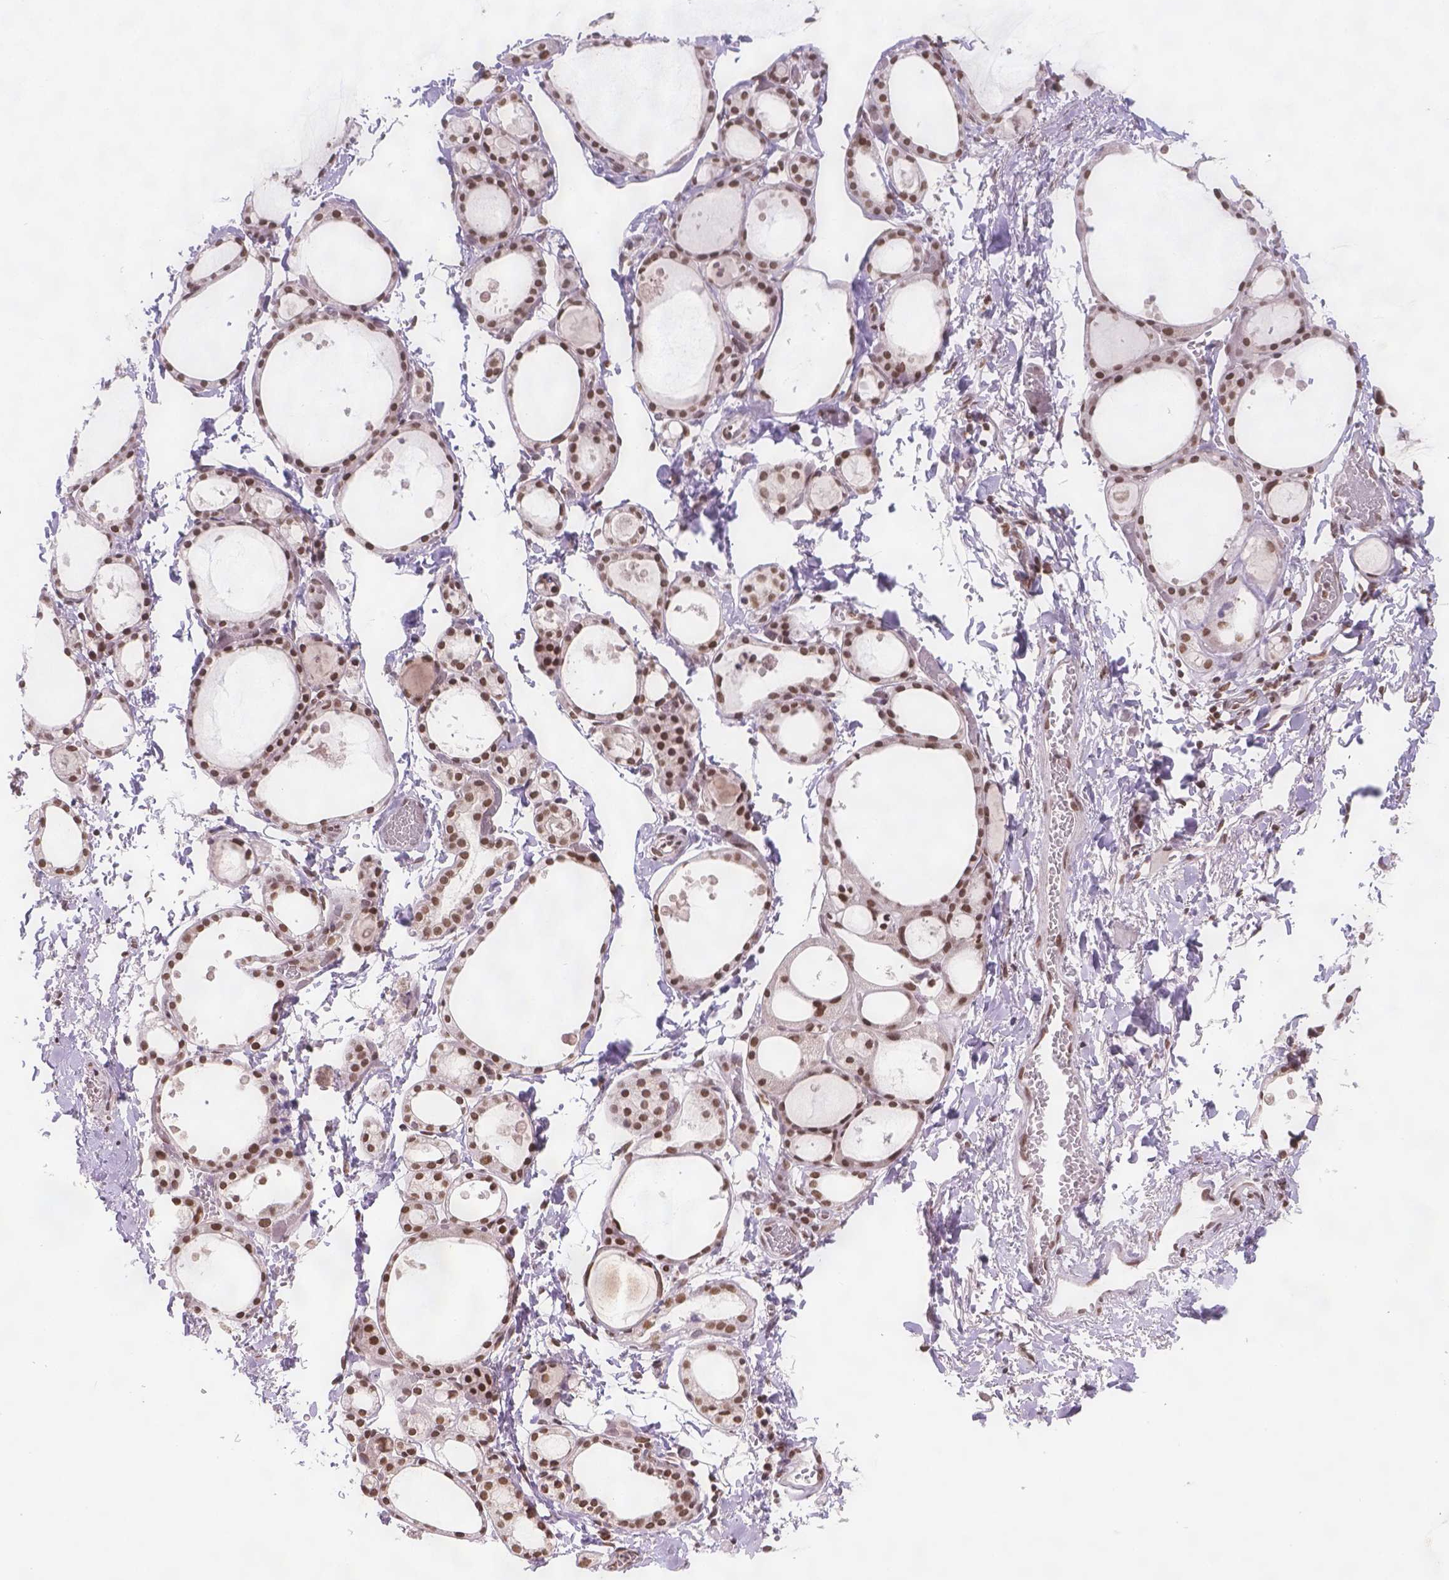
{"staining": {"intensity": "strong", "quantity": ">75%", "location": "nuclear"}, "tissue": "thyroid gland", "cell_type": "Glandular cells", "image_type": "normal", "snomed": [{"axis": "morphology", "description": "Normal tissue, NOS"}, {"axis": "topography", "description": "Thyroid gland"}], "caption": "DAB immunohistochemical staining of benign thyroid gland shows strong nuclear protein staining in approximately >75% of glandular cells.", "gene": "FANCE", "patient": {"sex": "male", "age": 68}}